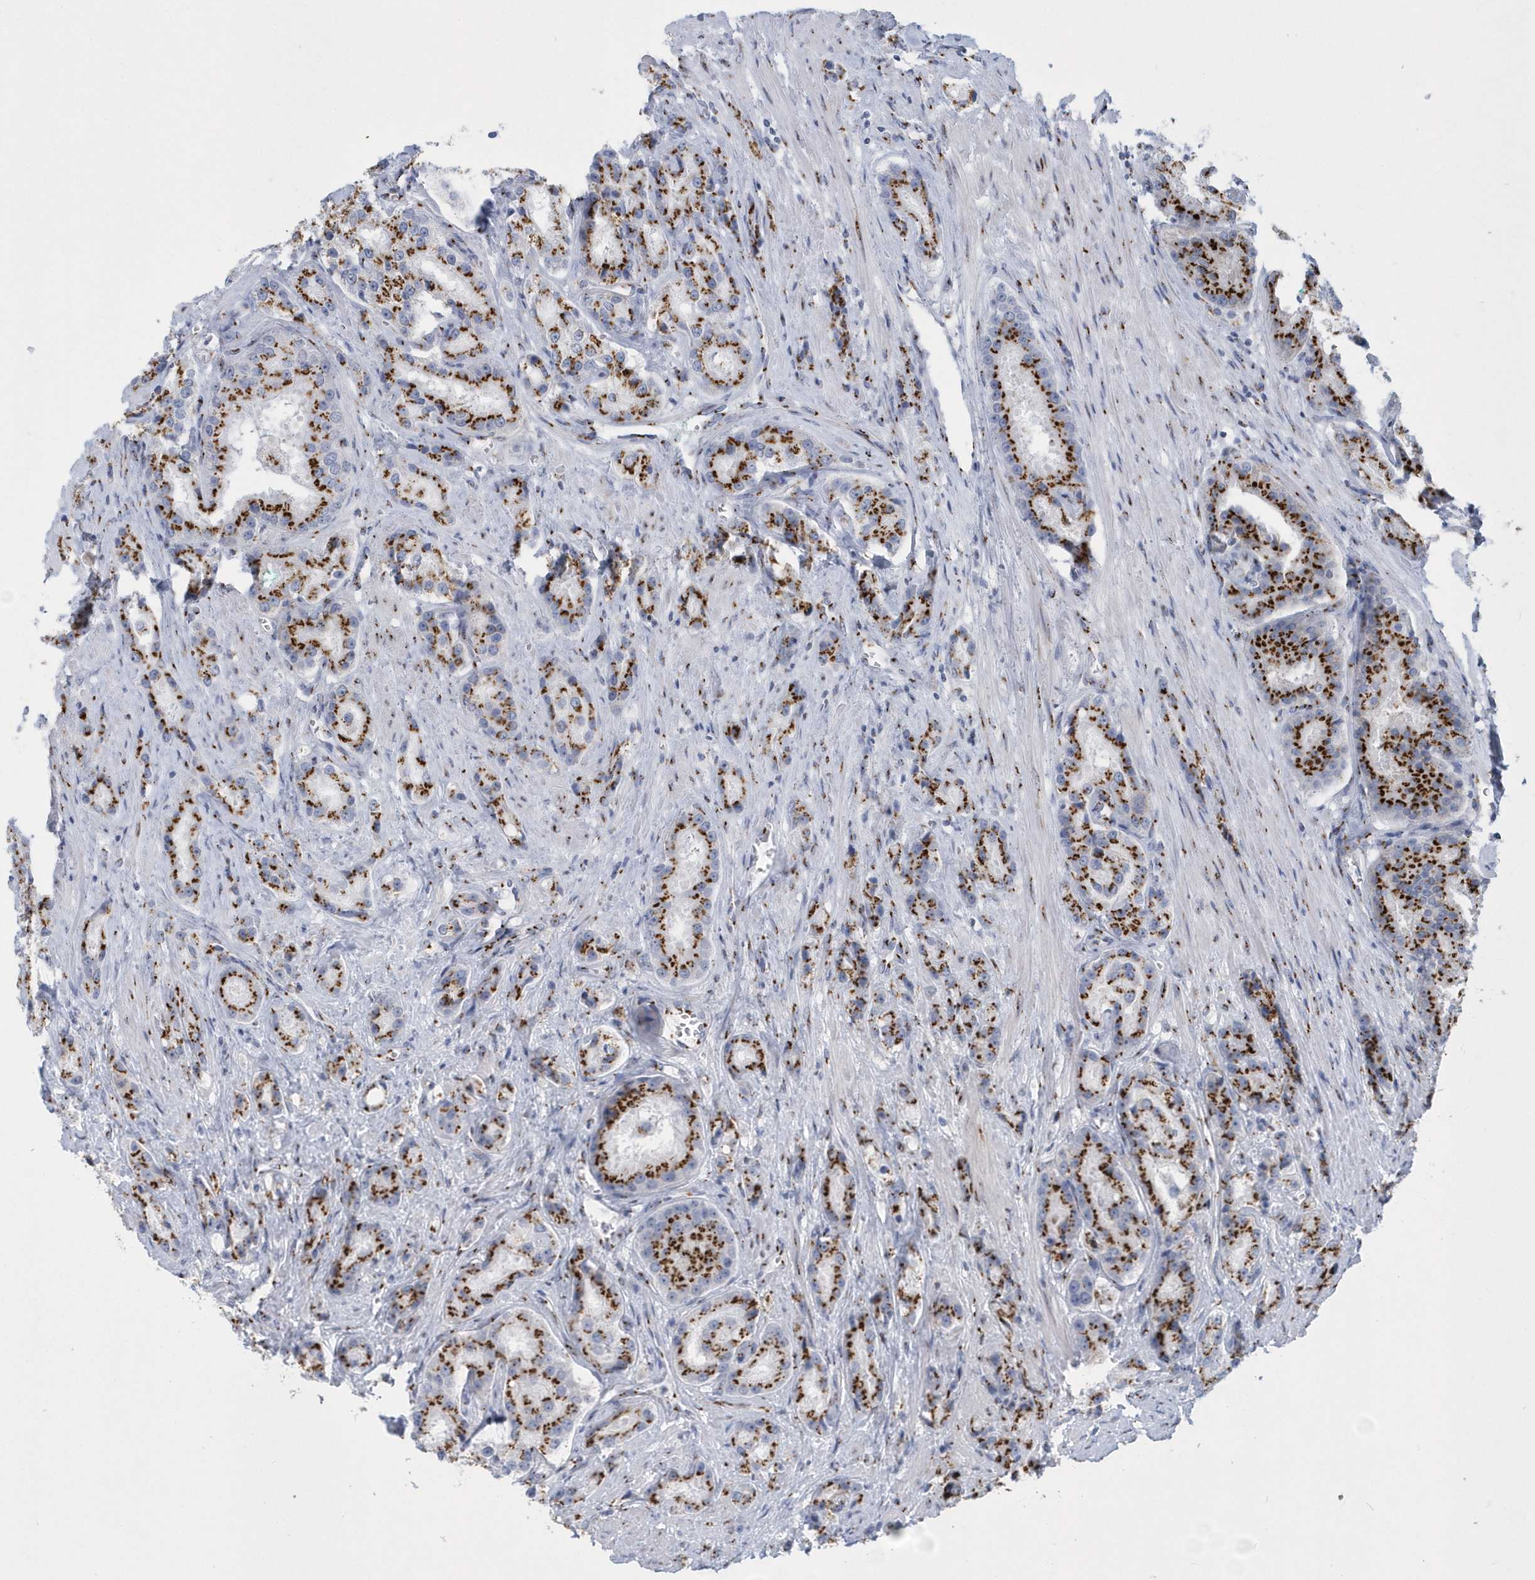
{"staining": {"intensity": "moderate", "quantity": ">75%", "location": "cytoplasmic/membranous"}, "tissue": "prostate cancer", "cell_type": "Tumor cells", "image_type": "cancer", "snomed": [{"axis": "morphology", "description": "Adenocarcinoma, High grade"}, {"axis": "topography", "description": "Prostate"}], "caption": "Prostate high-grade adenocarcinoma stained with DAB (3,3'-diaminobenzidine) IHC displays medium levels of moderate cytoplasmic/membranous expression in about >75% of tumor cells. (DAB = brown stain, brightfield microscopy at high magnification).", "gene": "SLX9", "patient": {"sex": "male", "age": 60}}